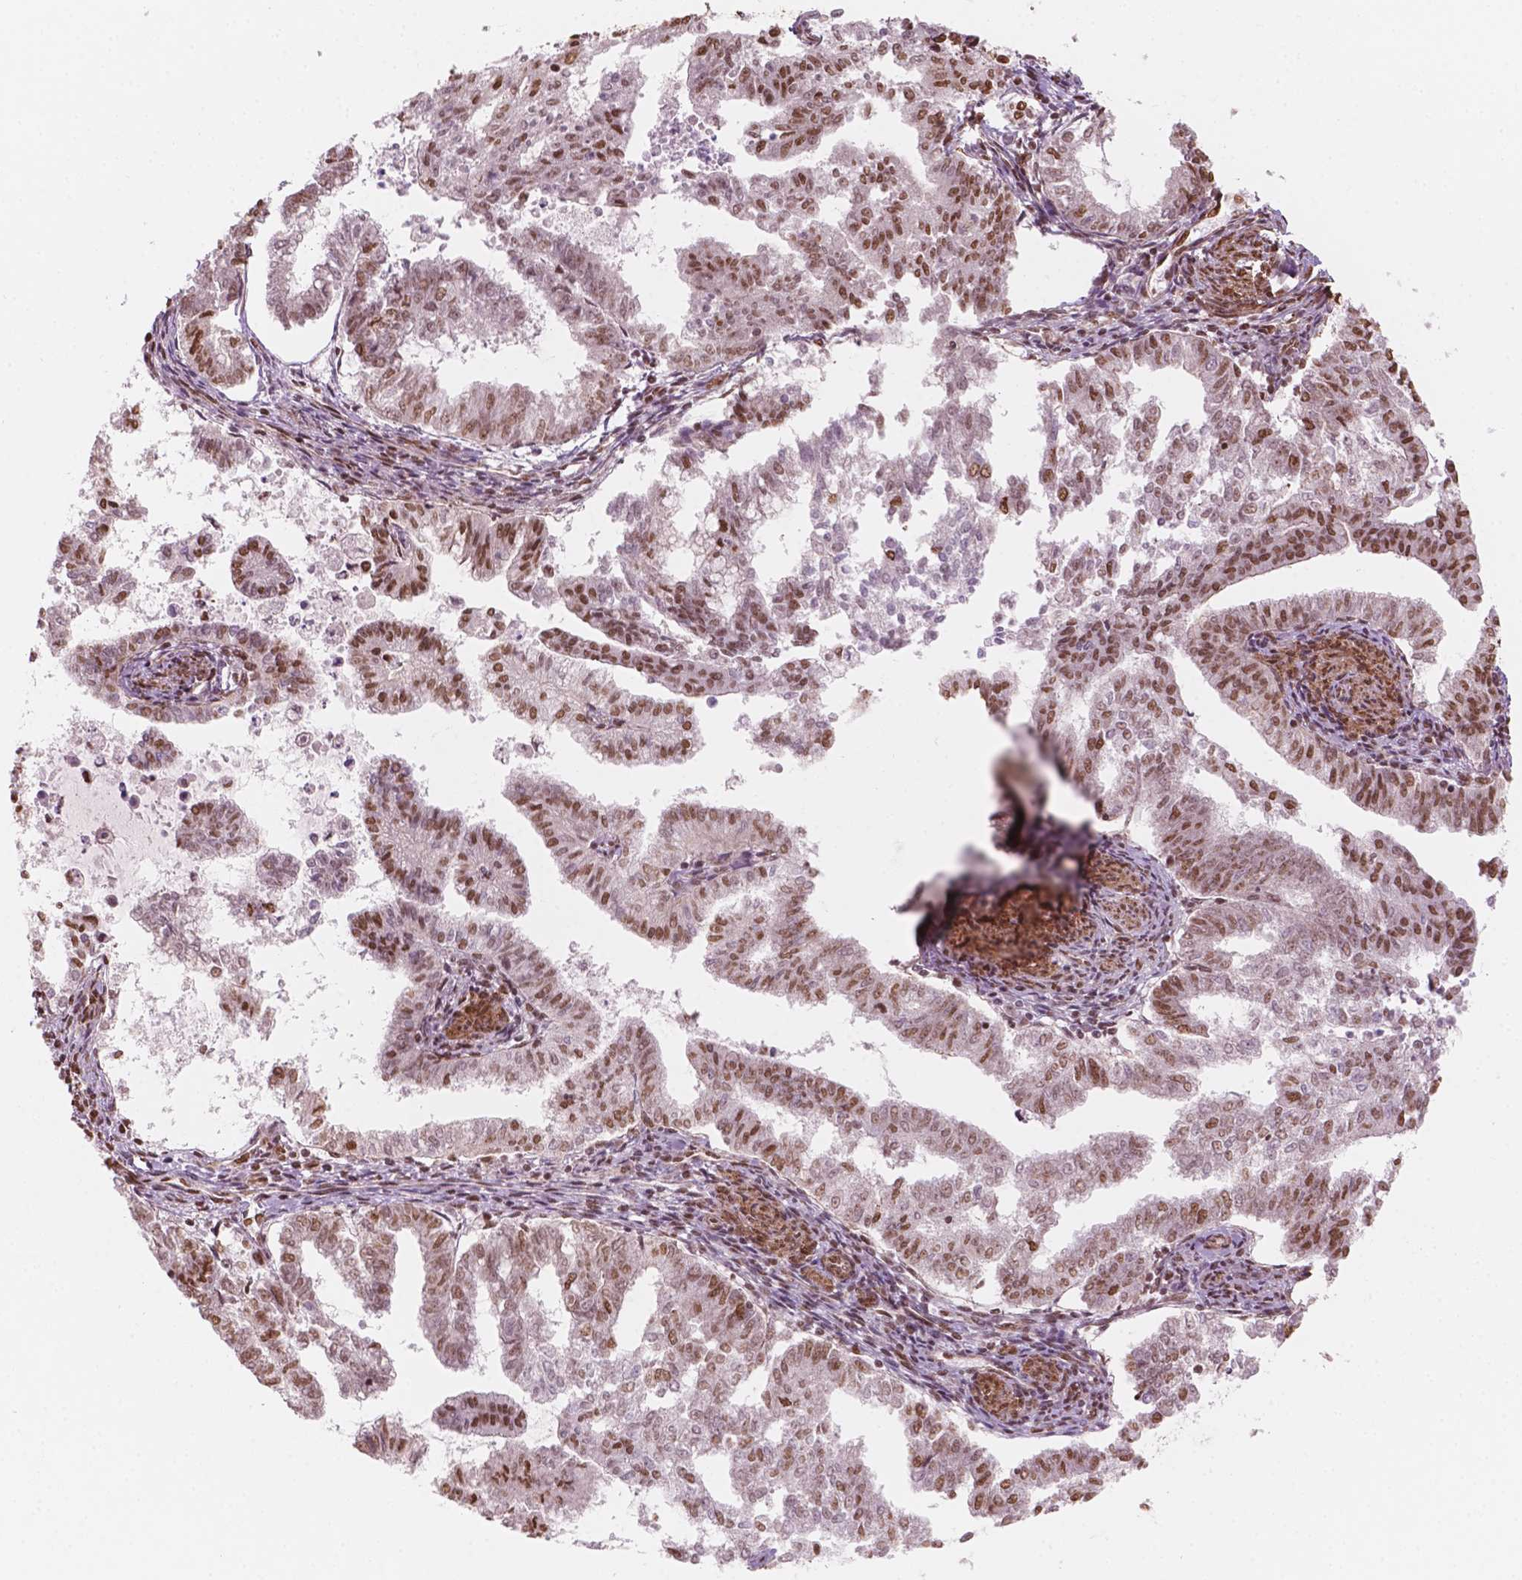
{"staining": {"intensity": "moderate", "quantity": ">75%", "location": "nuclear"}, "tissue": "endometrial cancer", "cell_type": "Tumor cells", "image_type": "cancer", "snomed": [{"axis": "morphology", "description": "Adenocarcinoma, NOS"}, {"axis": "topography", "description": "Endometrium"}], "caption": "IHC (DAB) staining of endometrial adenocarcinoma shows moderate nuclear protein expression in about >75% of tumor cells.", "gene": "GTF3C5", "patient": {"sex": "female", "age": 79}}